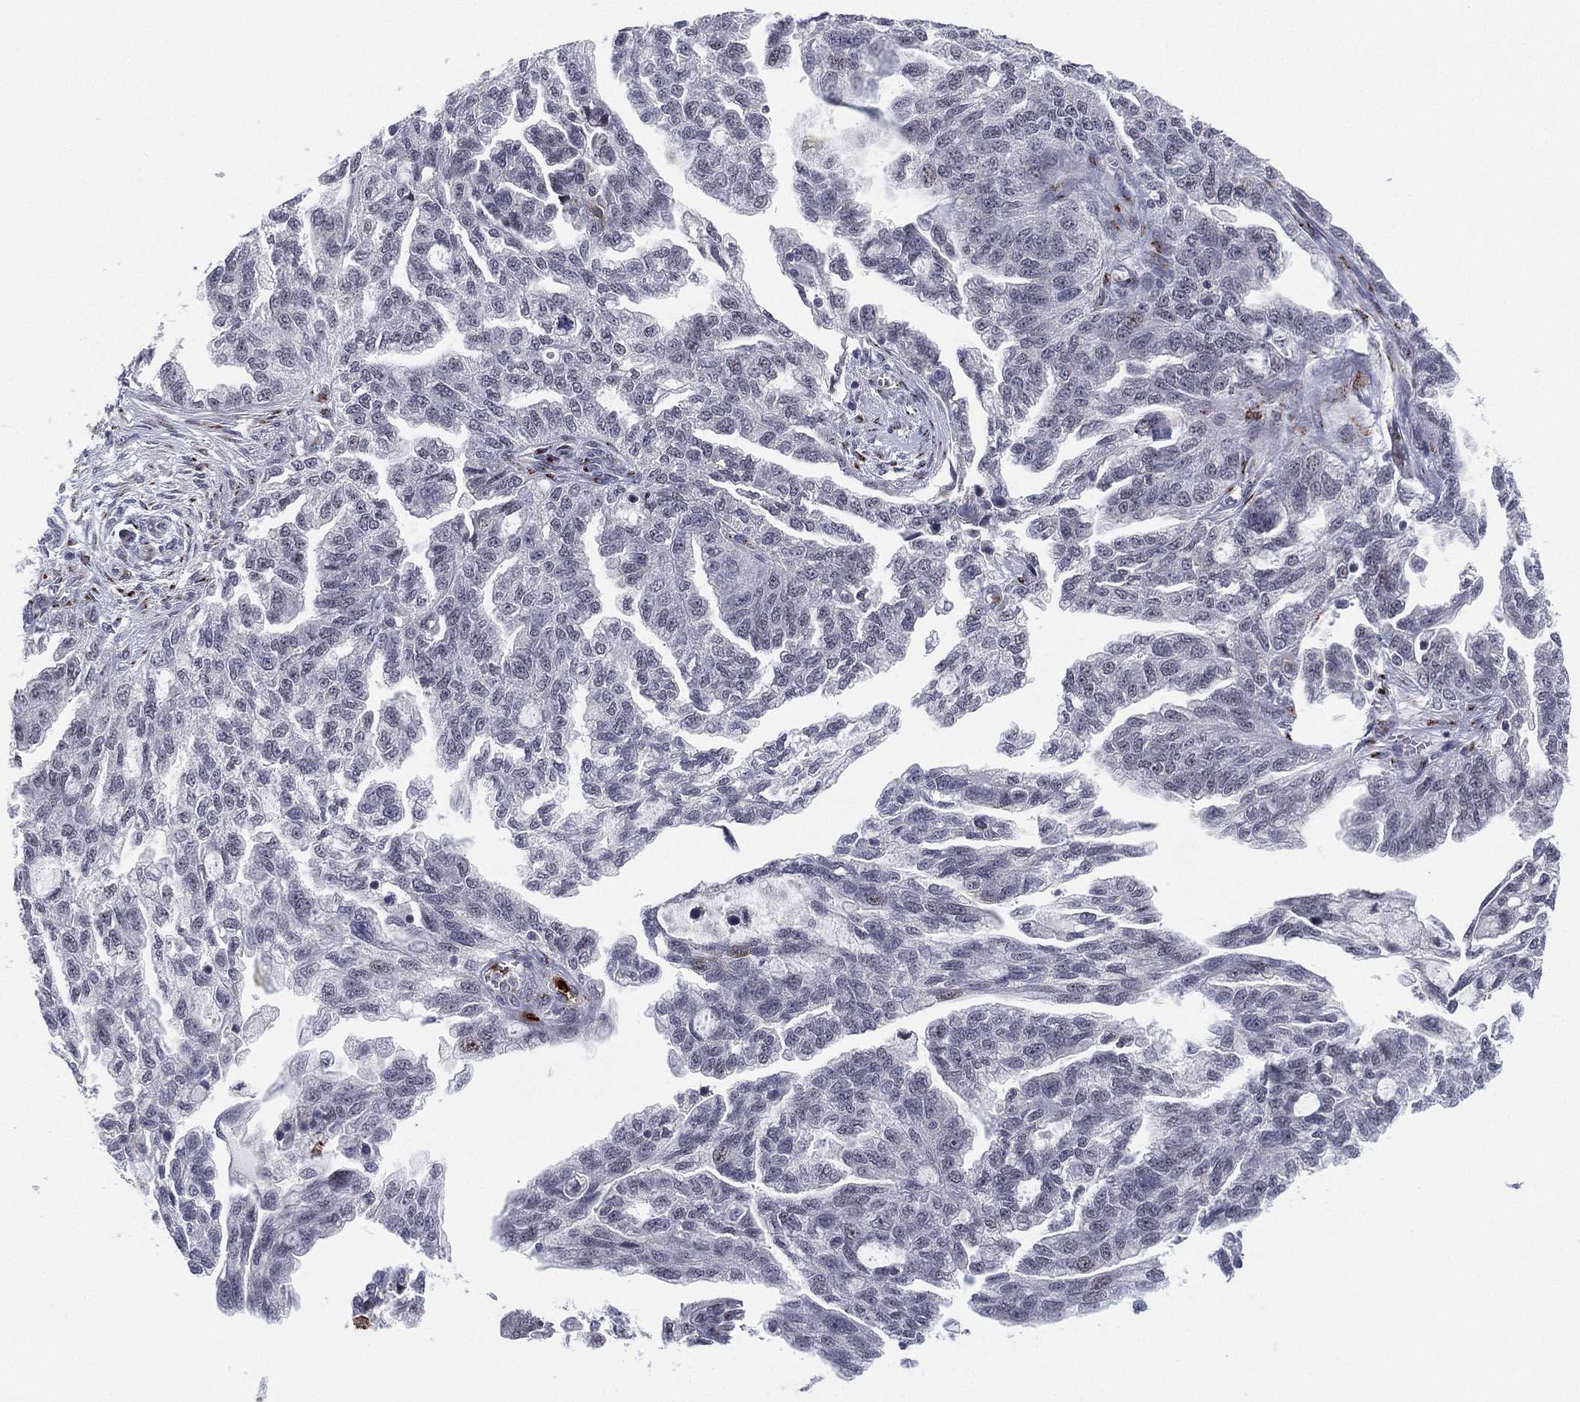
{"staining": {"intensity": "negative", "quantity": "none", "location": "none"}, "tissue": "ovarian cancer", "cell_type": "Tumor cells", "image_type": "cancer", "snomed": [{"axis": "morphology", "description": "Cystadenocarcinoma, serous, NOS"}, {"axis": "topography", "description": "Ovary"}], "caption": "The micrograph displays no significant expression in tumor cells of serous cystadenocarcinoma (ovarian).", "gene": "CD177", "patient": {"sex": "female", "age": 51}}